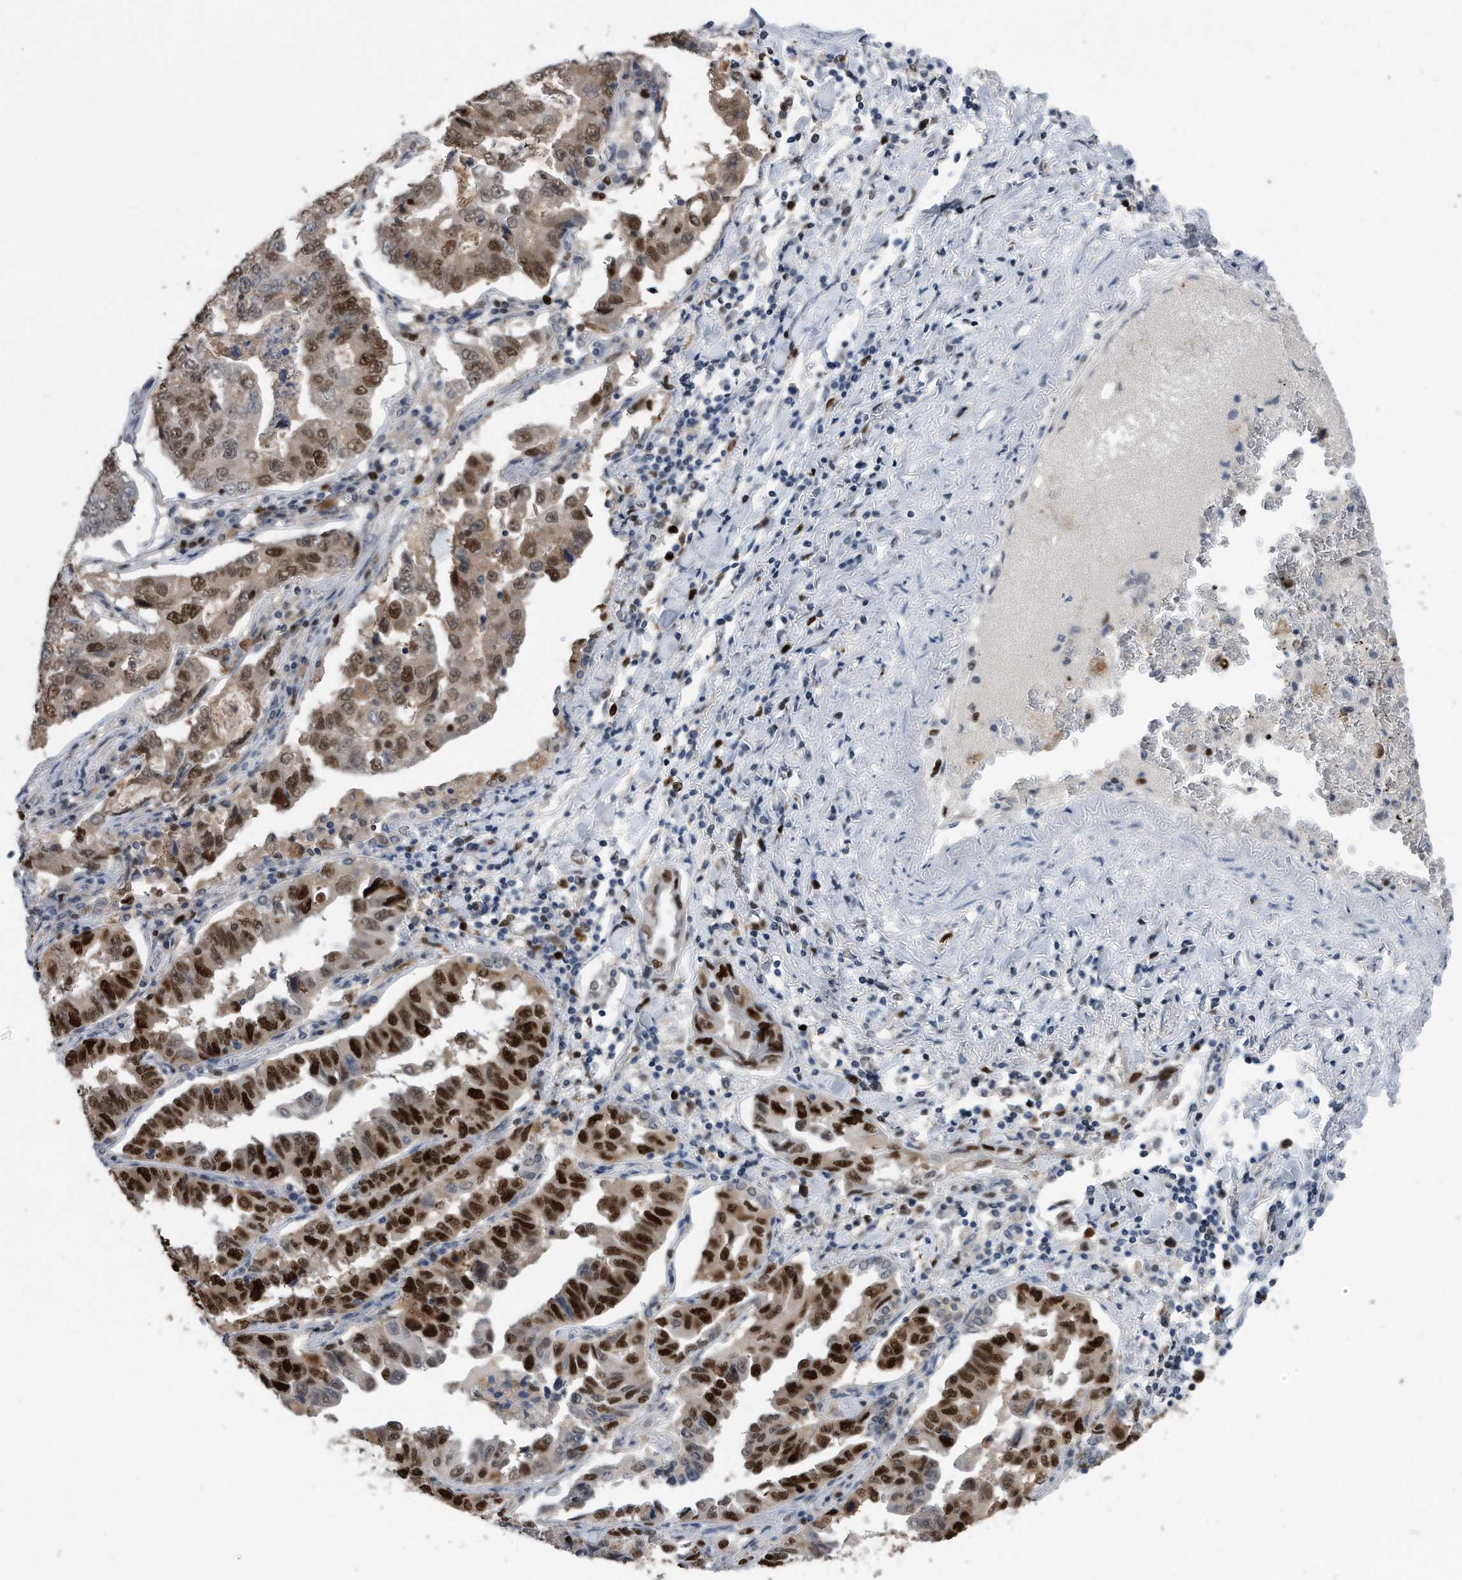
{"staining": {"intensity": "strong", "quantity": ">75%", "location": "nuclear"}, "tissue": "lung cancer", "cell_type": "Tumor cells", "image_type": "cancer", "snomed": [{"axis": "morphology", "description": "Adenocarcinoma, NOS"}, {"axis": "topography", "description": "Lung"}], "caption": "Protein staining reveals strong nuclear positivity in about >75% of tumor cells in lung adenocarcinoma. (DAB IHC, brown staining for protein, blue staining for nuclei).", "gene": "PCNA", "patient": {"sex": "female", "age": 51}}